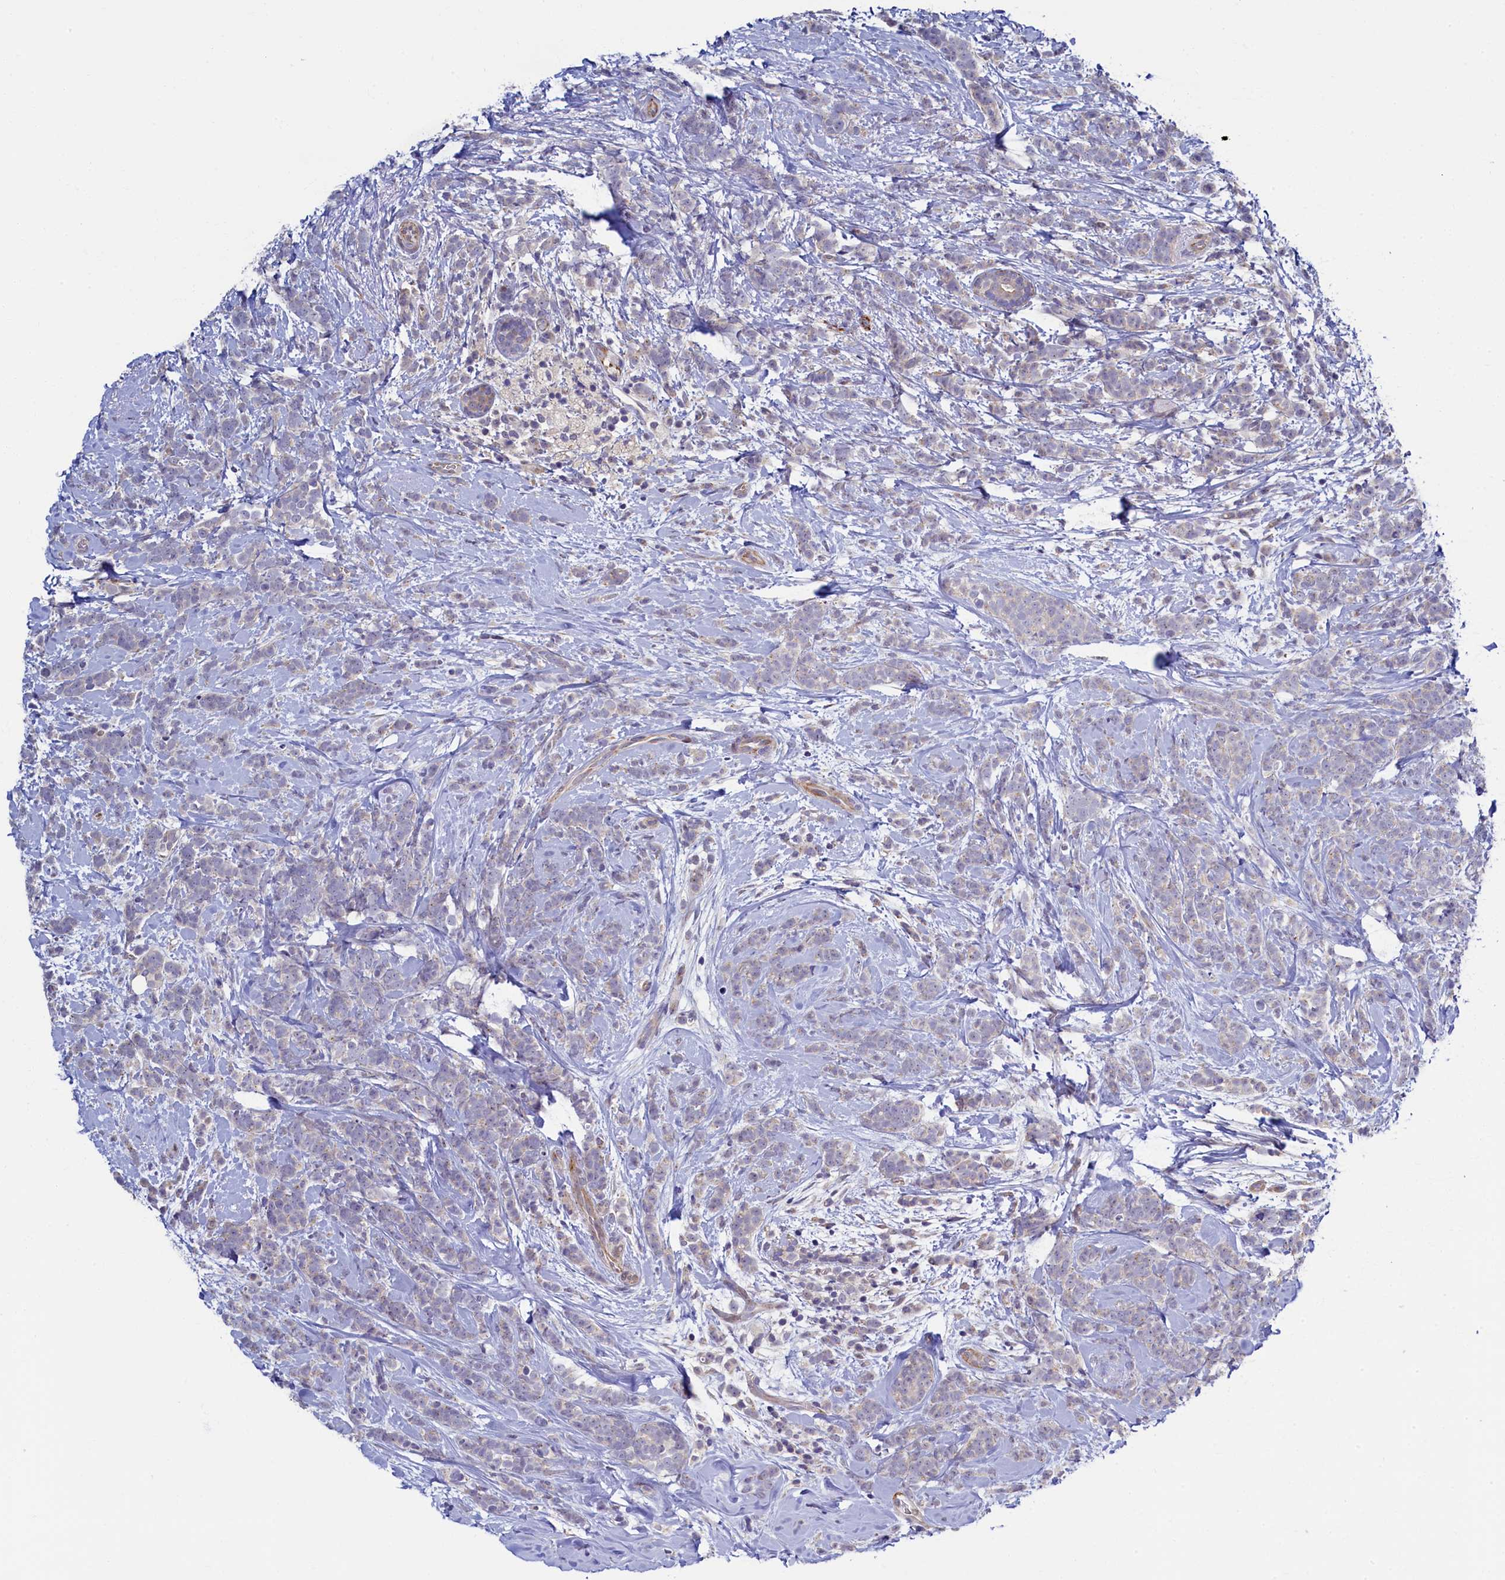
{"staining": {"intensity": "negative", "quantity": "none", "location": "none"}, "tissue": "breast cancer", "cell_type": "Tumor cells", "image_type": "cancer", "snomed": [{"axis": "morphology", "description": "Lobular carcinoma"}, {"axis": "topography", "description": "Breast"}], "caption": "IHC micrograph of human breast lobular carcinoma stained for a protein (brown), which demonstrates no expression in tumor cells. (Brightfield microscopy of DAB immunohistochemistry at high magnification).", "gene": "PIK3C3", "patient": {"sex": "female", "age": 58}}